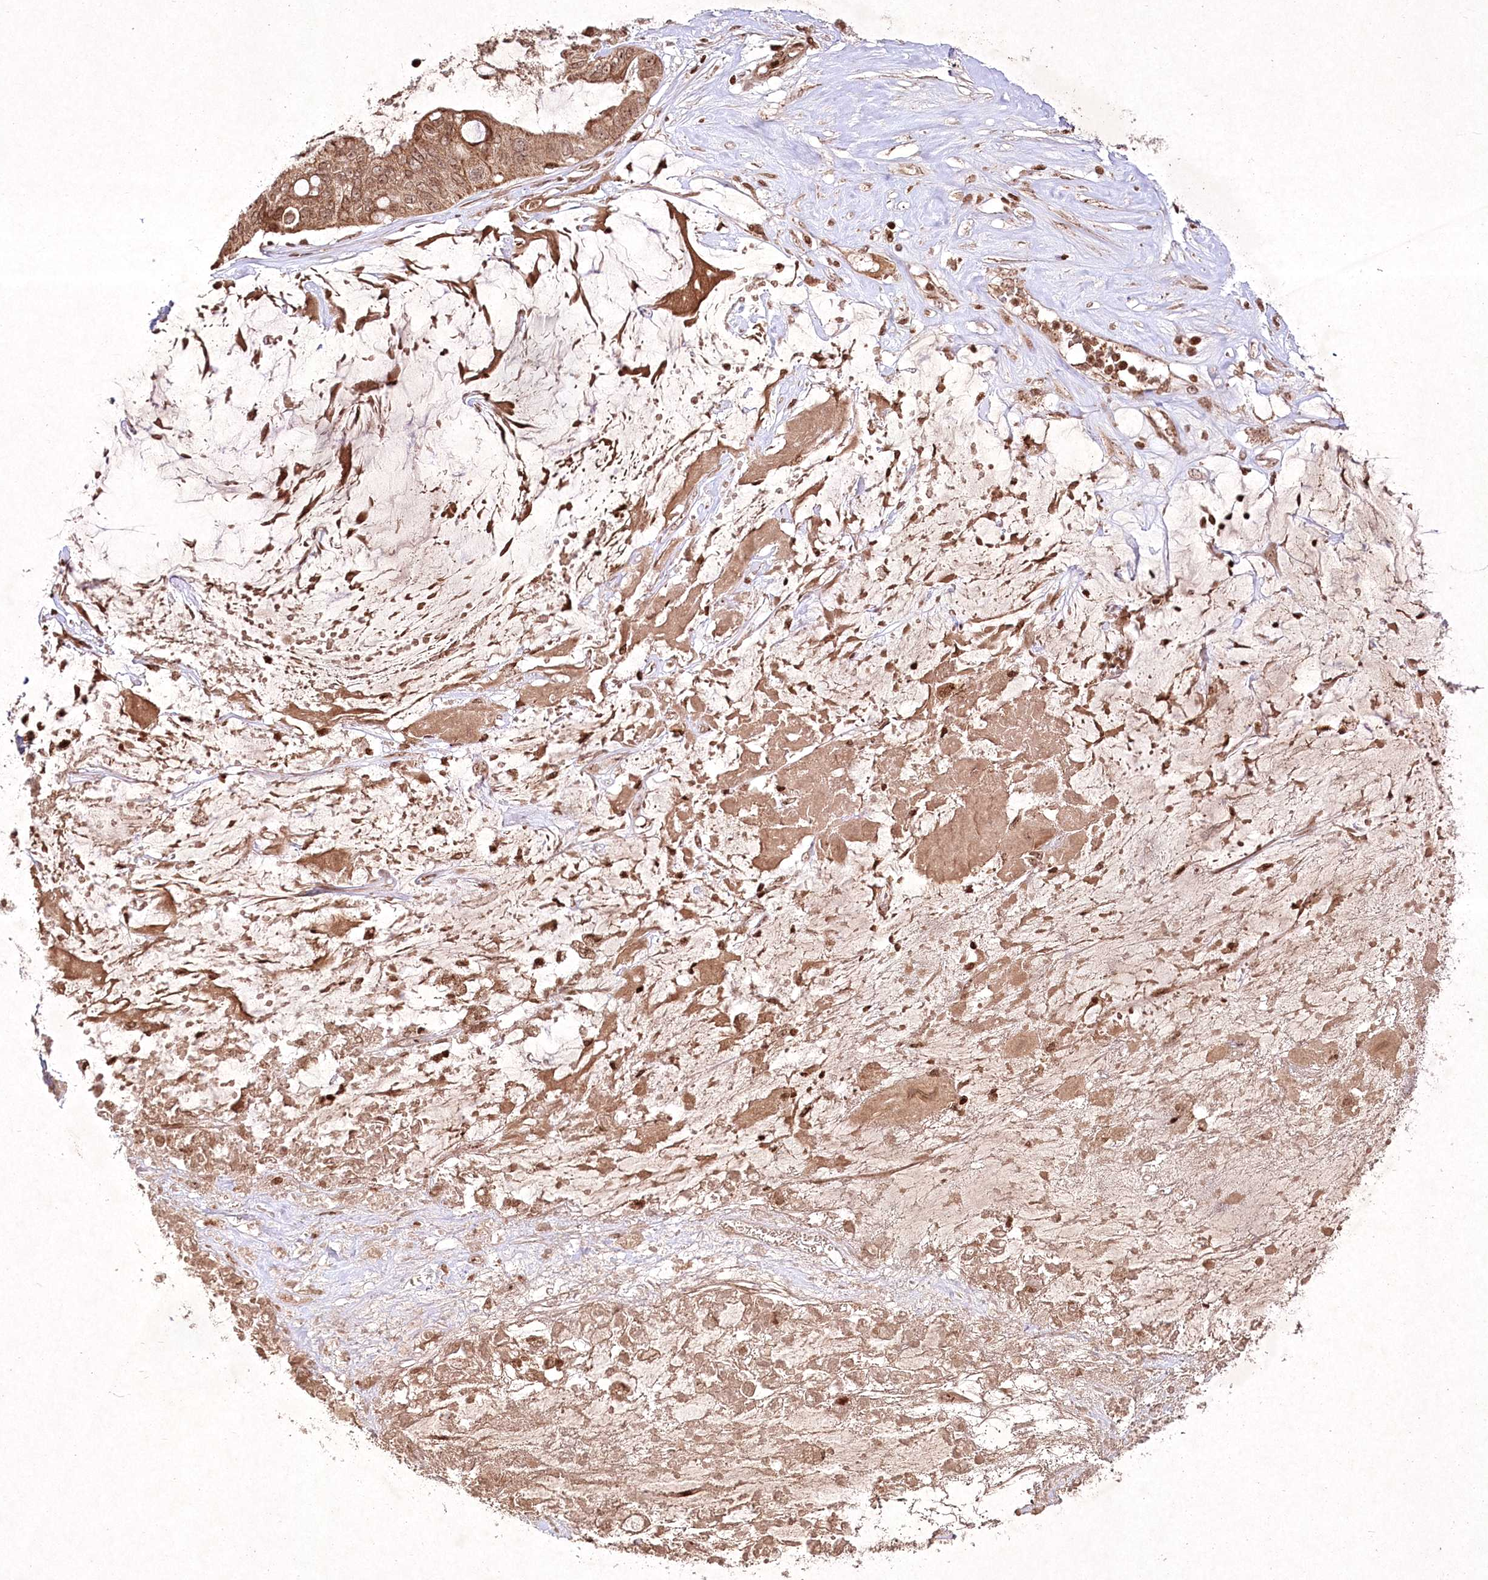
{"staining": {"intensity": "moderate", "quantity": ">75%", "location": "cytoplasmic/membranous,nuclear"}, "tissue": "ovarian cancer", "cell_type": "Tumor cells", "image_type": "cancer", "snomed": [{"axis": "morphology", "description": "Cystadenocarcinoma, mucinous, NOS"}, {"axis": "topography", "description": "Ovary"}], "caption": "DAB immunohistochemical staining of ovarian cancer (mucinous cystadenocarcinoma) shows moderate cytoplasmic/membranous and nuclear protein expression in about >75% of tumor cells.", "gene": "CARM1", "patient": {"sex": "female", "age": 80}}